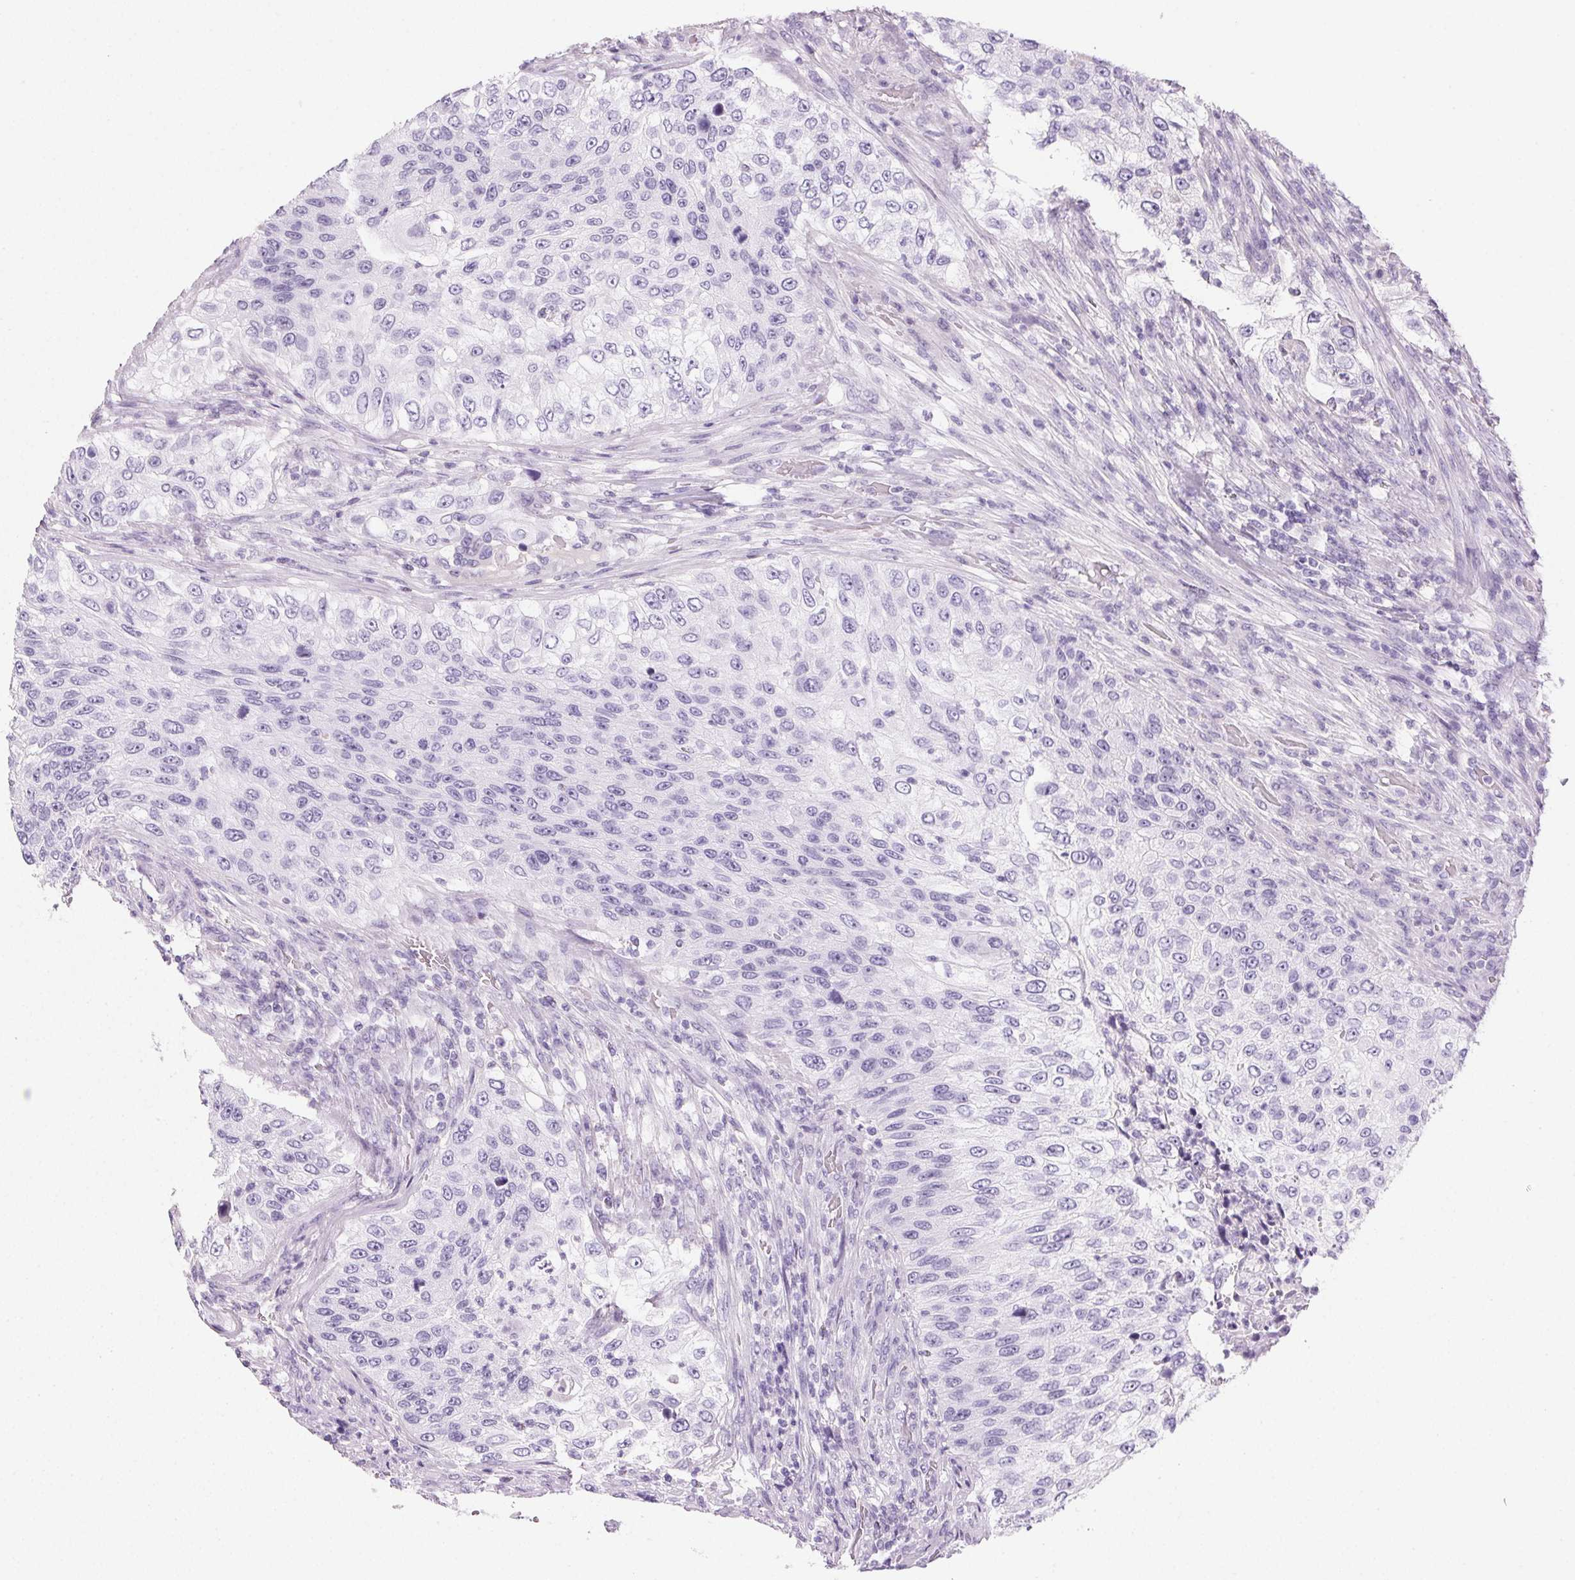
{"staining": {"intensity": "negative", "quantity": "none", "location": "none"}, "tissue": "urothelial cancer", "cell_type": "Tumor cells", "image_type": "cancer", "snomed": [{"axis": "morphology", "description": "Urothelial carcinoma, High grade"}, {"axis": "topography", "description": "Urinary bladder"}], "caption": "Protein analysis of urothelial cancer shows no significant positivity in tumor cells.", "gene": "PRSS3", "patient": {"sex": "female", "age": 60}}